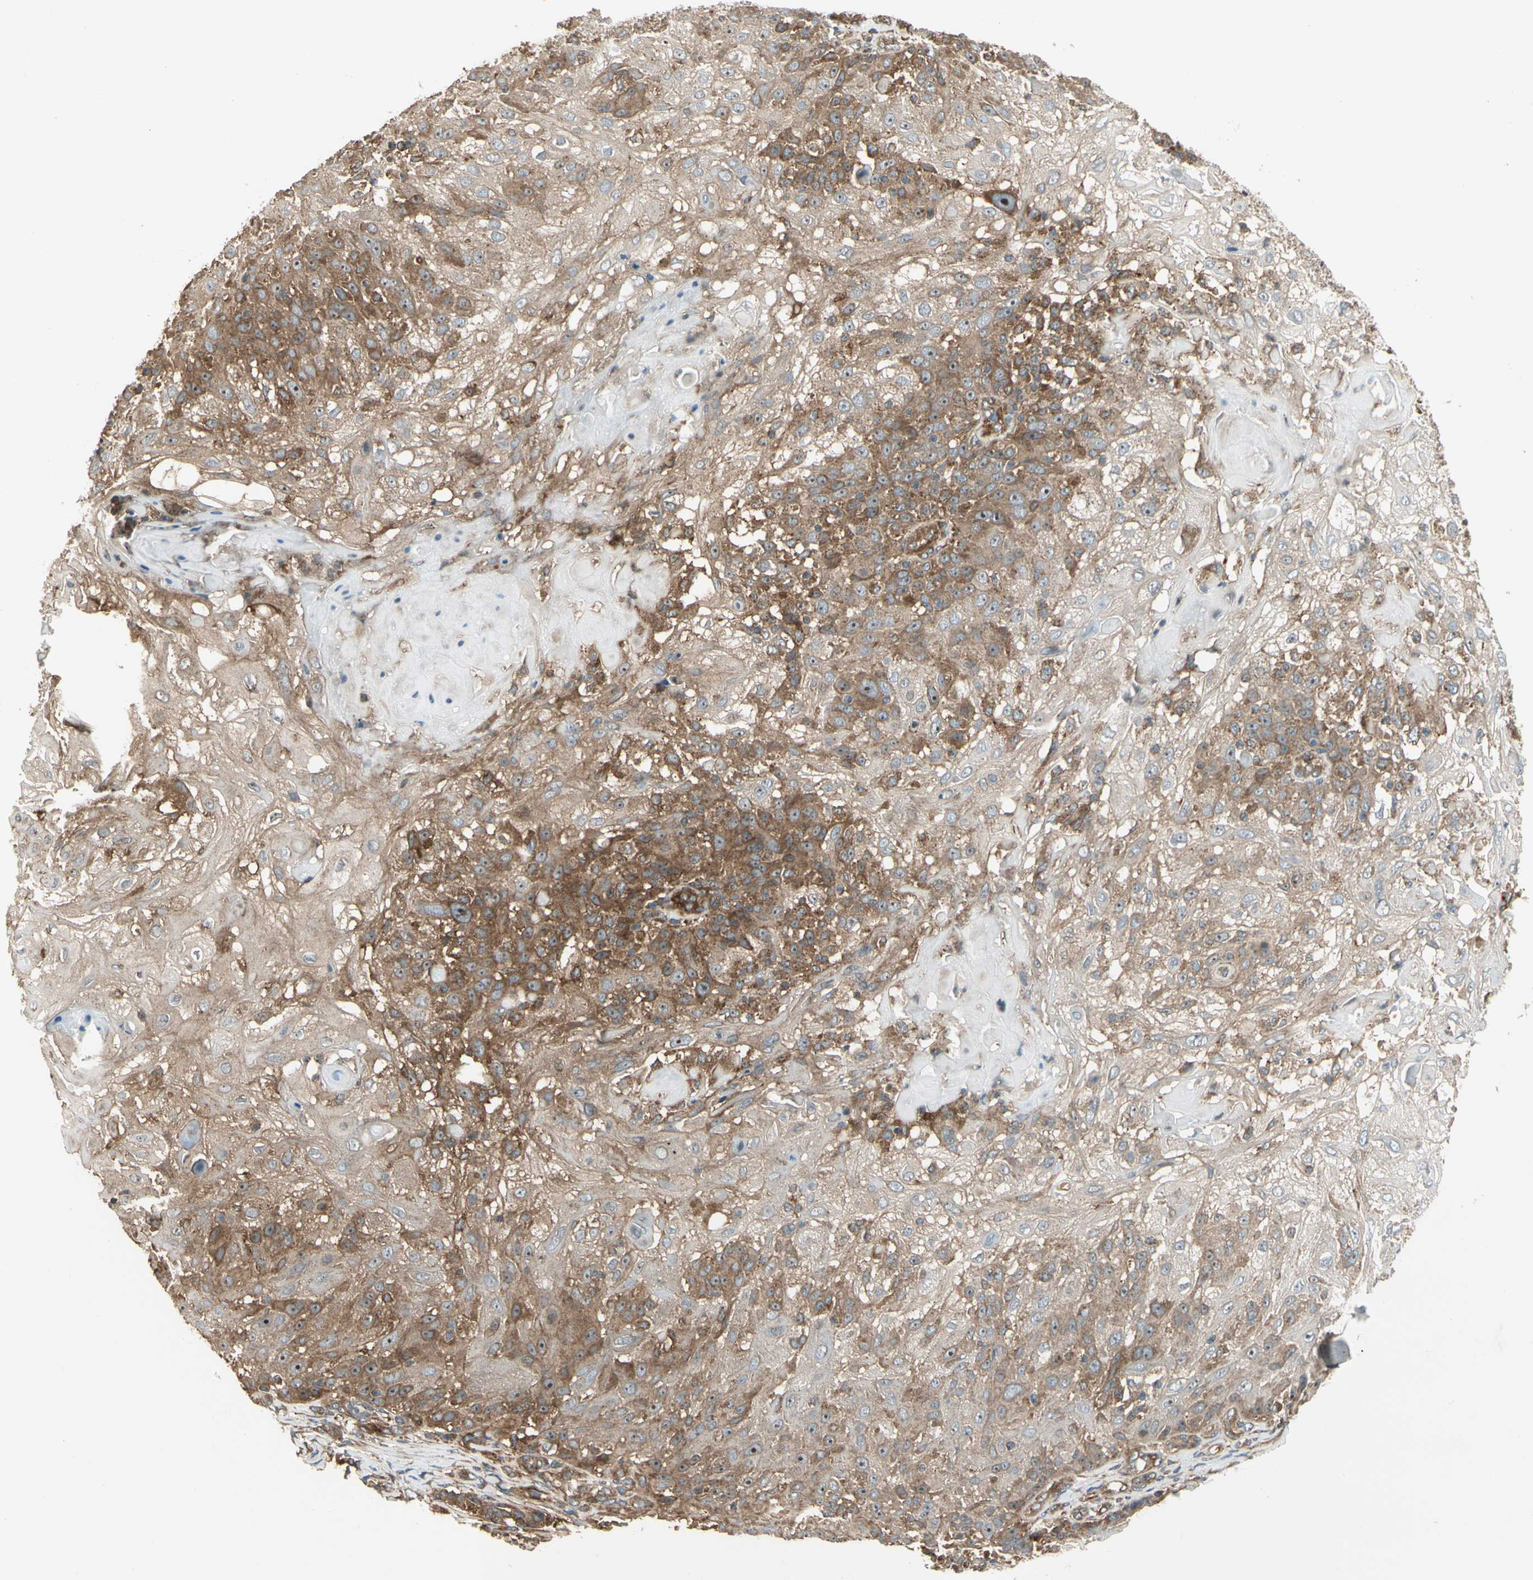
{"staining": {"intensity": "moderate", "quantity": "25%-75%", "location": "cytoplasmic/membranous,nuclear"}, "tissue": "skin cancer", "cell_type": "Tumor cells", "image_type": "cancer", "snomed": [{"axis": "morphology", "description": "Normal tissue, NOS"}, {"axis": "morphology", "description": "Squamous cell carcinoma, NOS"}, {"axis": "topography", "description": "Skin"}], "caption": "Protein expression analysis of human skin cancer (squamous cell carcinoma) reveals moderate cytoplasmic/membranous and nuclear expression in about 25%-75% of tumor cells. (DAB = brown stain, brightfield microscopy at high magnification).", "gene": "FKBP15", "patient": {"sex": "female", "age": 83}}